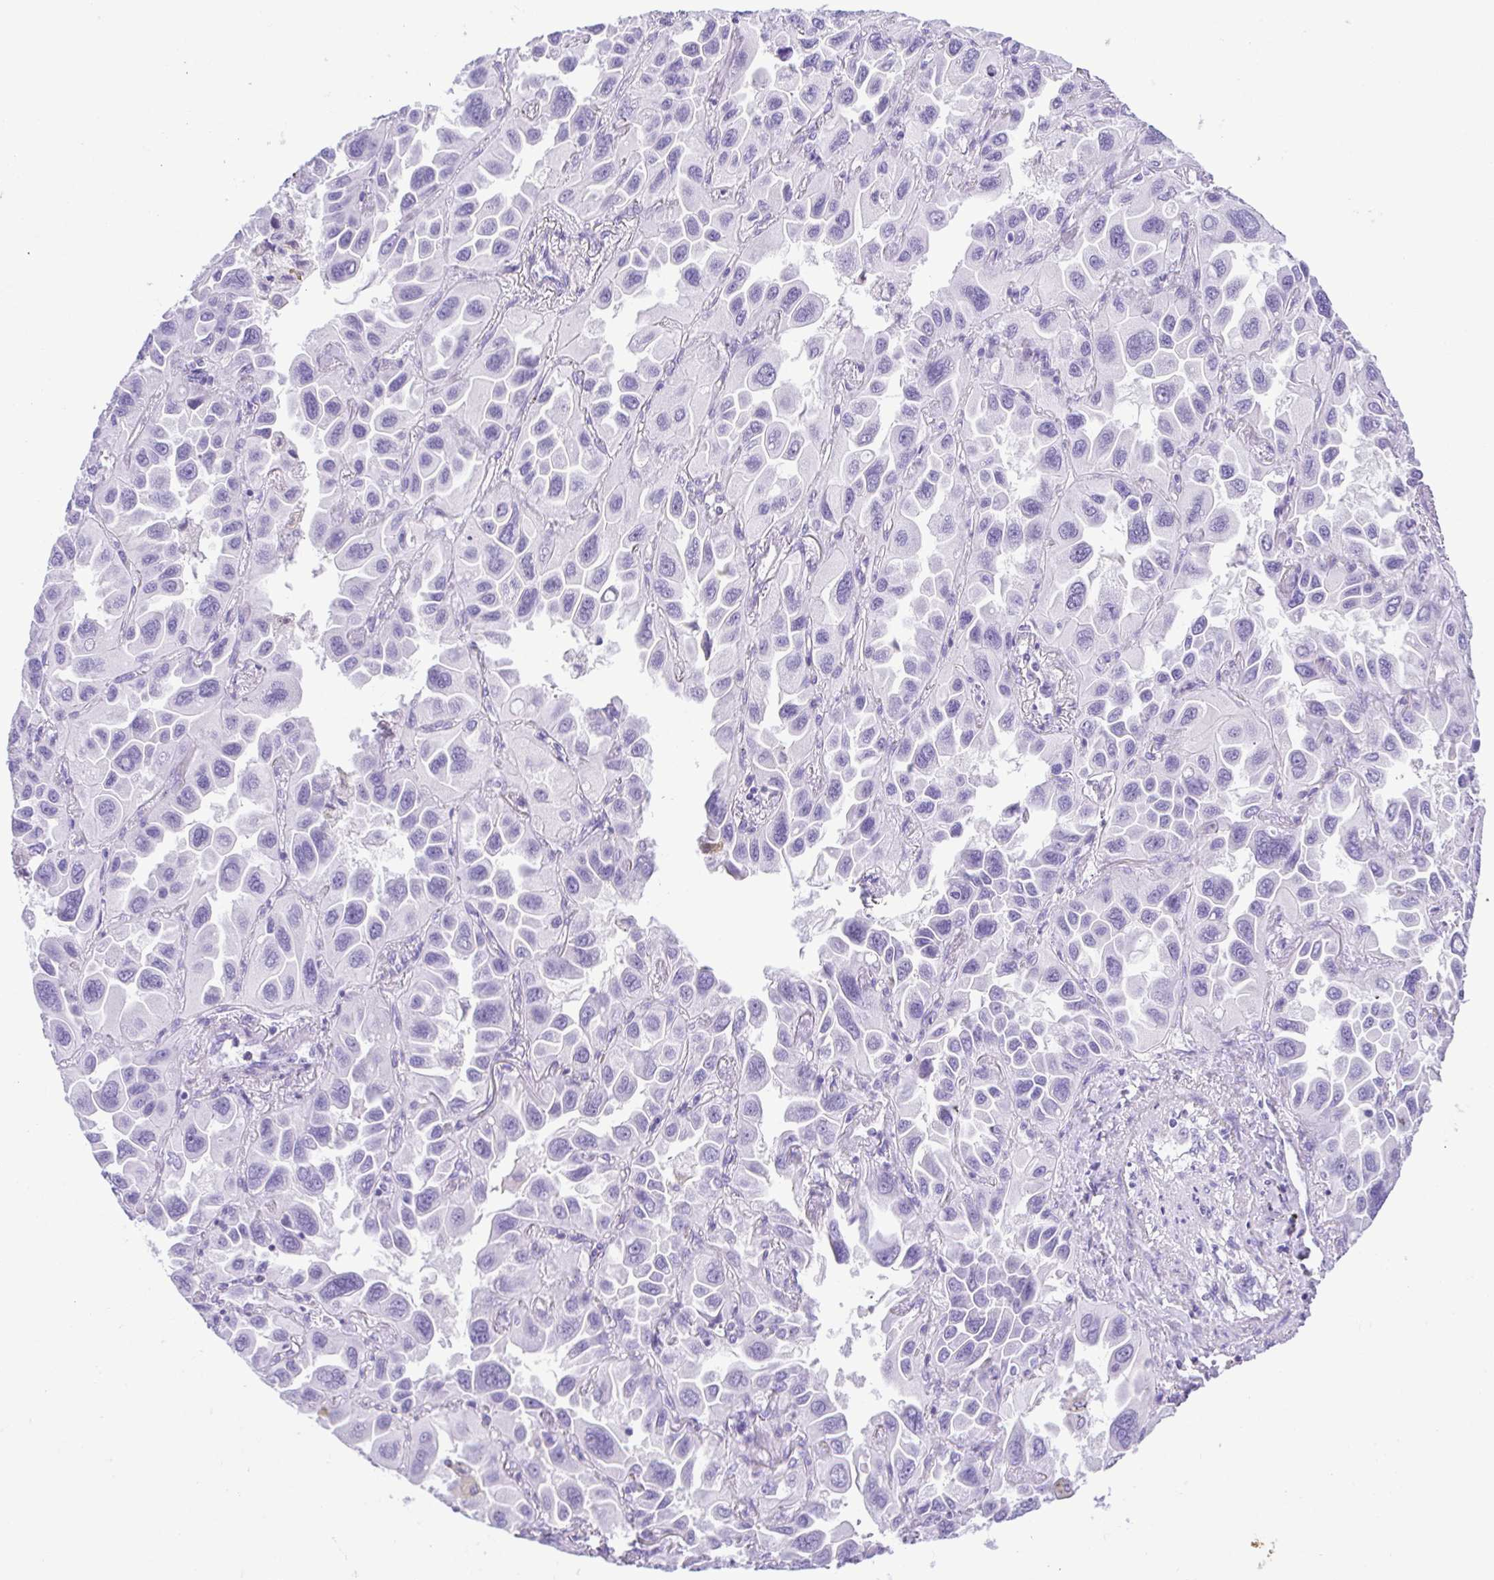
{"staining": {"intensity": "negative", "quantity": "none", "location": "none"}, "tissue": "lung cancer", "cell_type": "Tumor cells", "image_type": "cancer", "snomed": [{"axis": "morphology", "description": "Adenocarcinoma, NOS"}, {"axis": "topography", "description": "Lung"}], "caption": "Adenocarcinoma (lung) was stained to show a protein in brown. There is no significant expression in tumor cells. (Brightfield microscopy of DAB (3,3'-diaminobenzidine) IHC at high magnification).", "gene": "CDSN", "patient": {"sex": "male", "age": 64}}